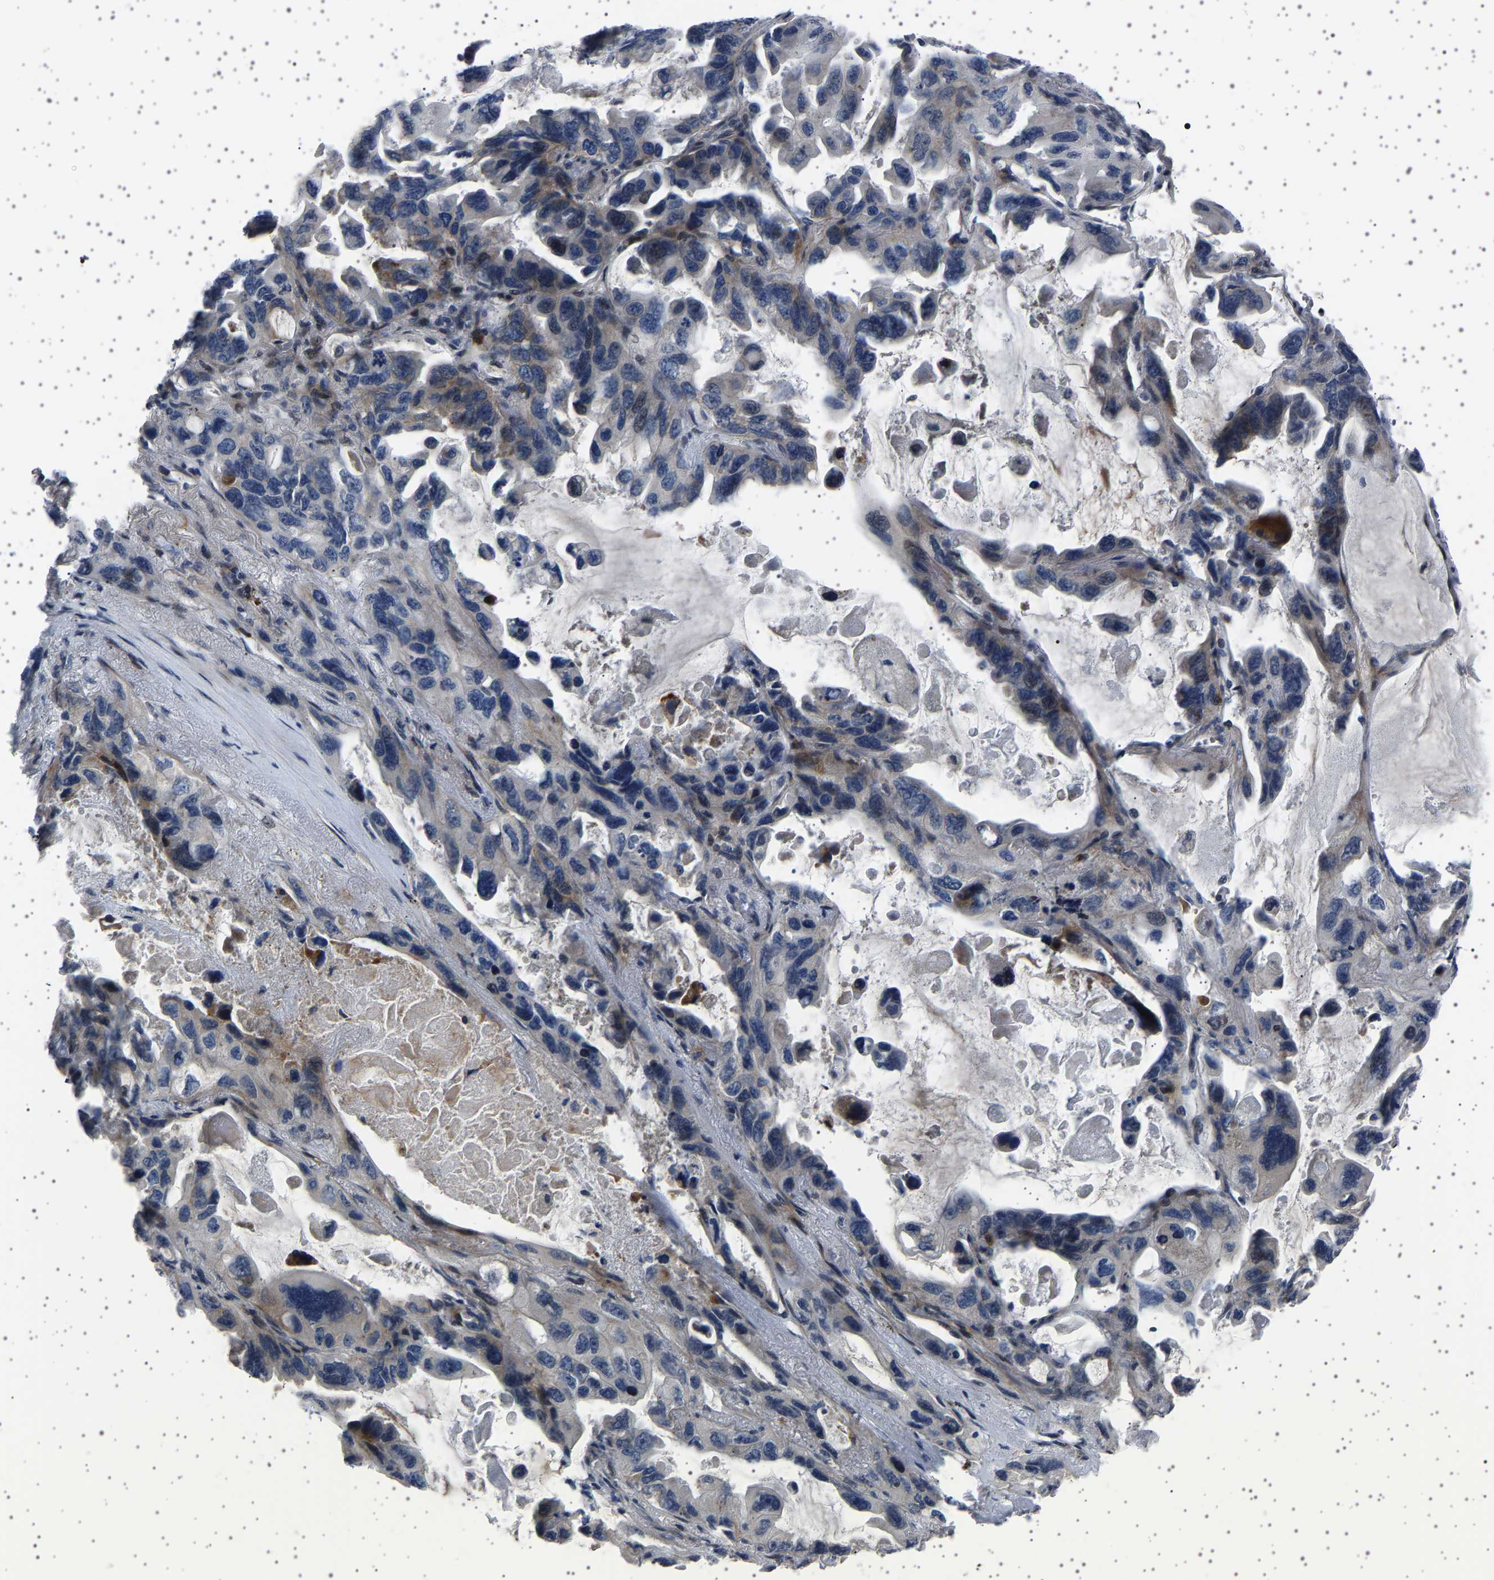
{"staining": {"intensity": "weak", "quantity": "<25%", "location": "nuclear"}, "tissue": "lung cancer", "cell_type": "Tumor cells", "image_type": "cancer", "snomed": [{"axis": "morphology", "description": "Squamous cell carcinoma, NOS"}, {"axis": "topography", "description": "Lung"}], "caption": "IHC photomicrograph of neoplastic tissue: squamous cell carcinoma (lung) stained with DAB exhibits no significant protein staining in tumor cells.", "gene": "PAK5", "patient": {"sex": "female", "age": 73}}